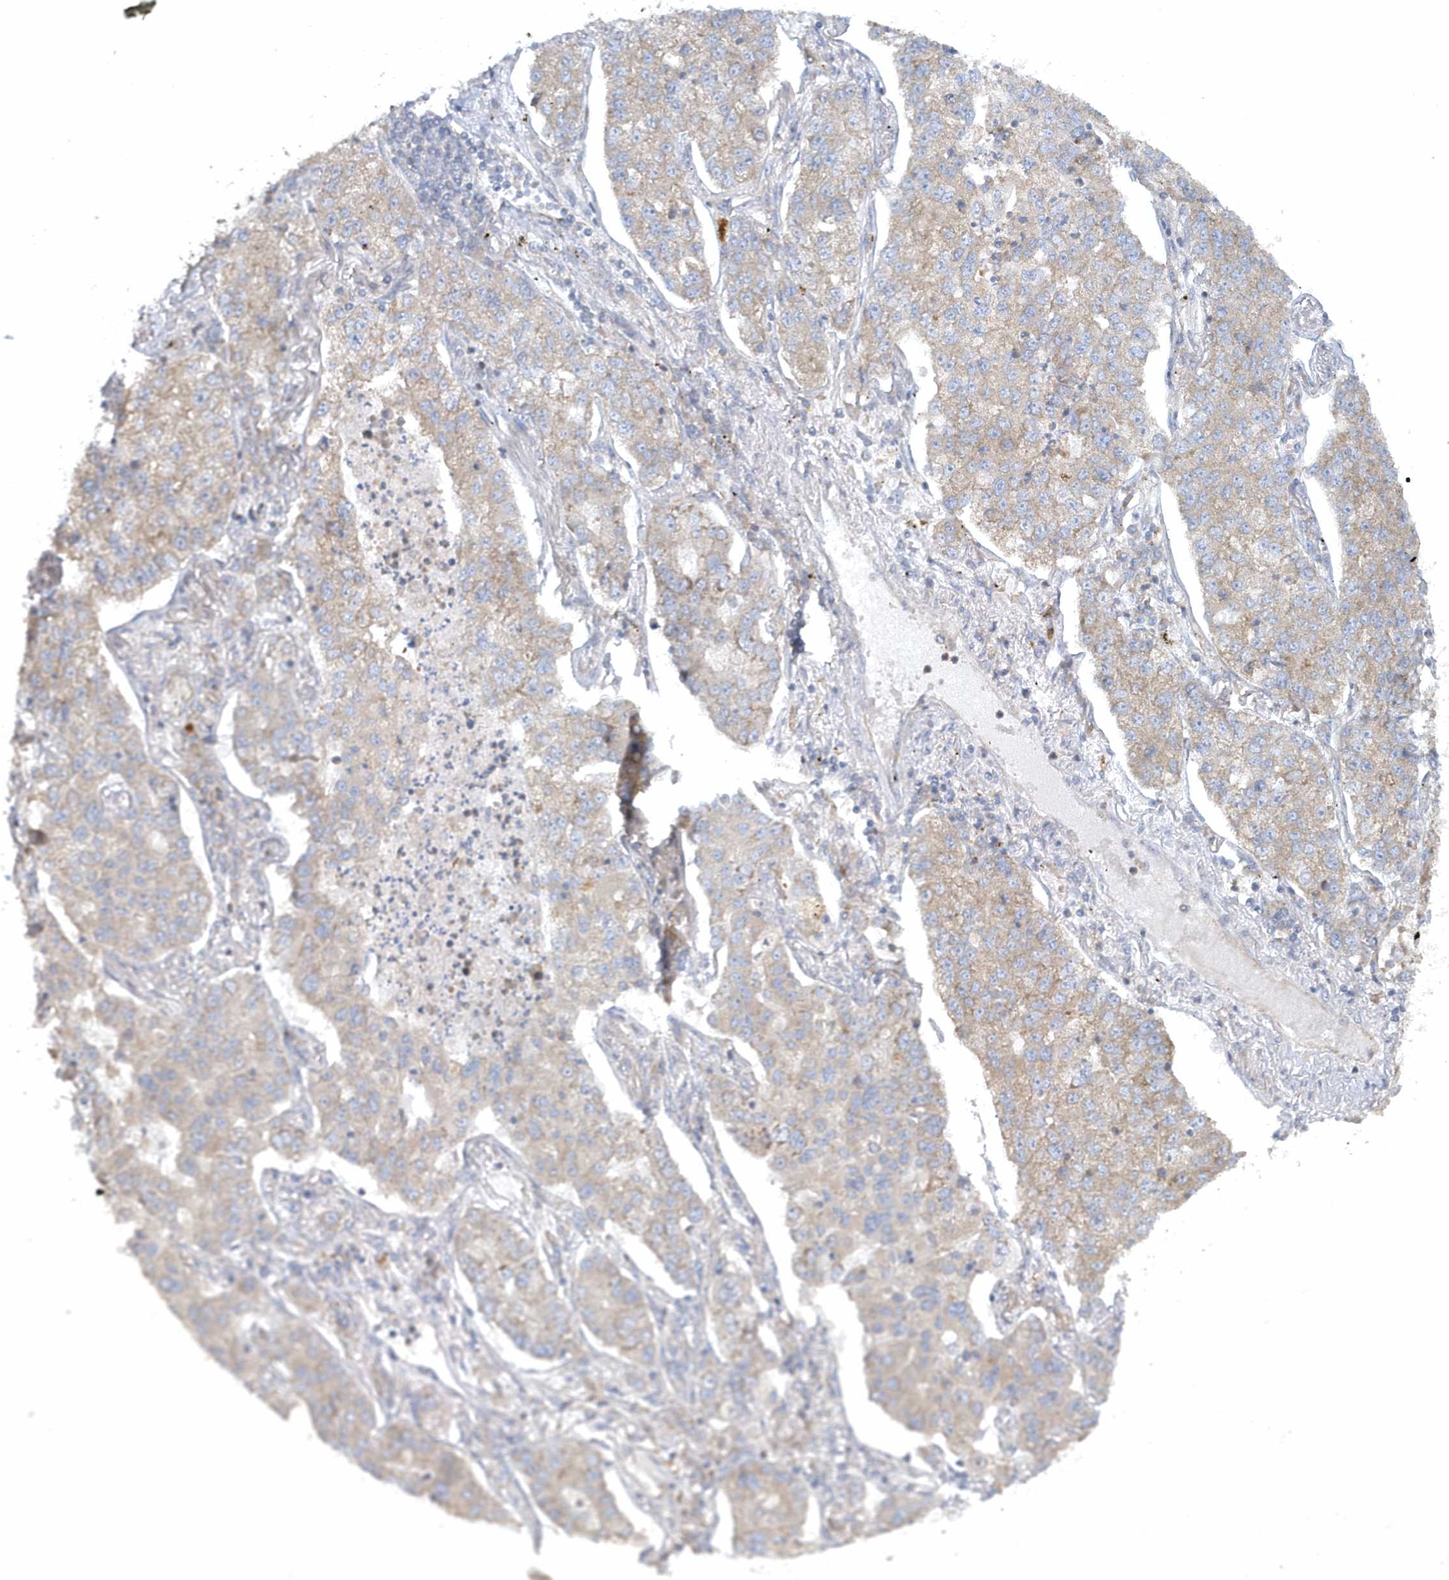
{"staining": {"intensity": "weak", "quantity": "<25%", "location": "cytoplasmic/membranous"}, "tissue": "lung cancer", "cell_type": "Tumor cells", "image_type": "cancer", "snomed": [{"axis": "morphology", "description": "Adenocarcinoma, NOS"}, {"axis": "topography", "description": "Lung"}], "caption": "Immunohistochemistry (IHC) photomicrograph of human lung cancer (adenocarcinoma) stained for a protein (brown), which demonstrates no expression in tumor cells. The staining was performed using DAB (3,3'-diaminobenzidine) to visualize the protein expression in brown, while the nuclei were stained in blue with hematoxylin (Magnification: 20x).", "gene": "CNOT10", "patient": {"sex": "male", "age": 49}}